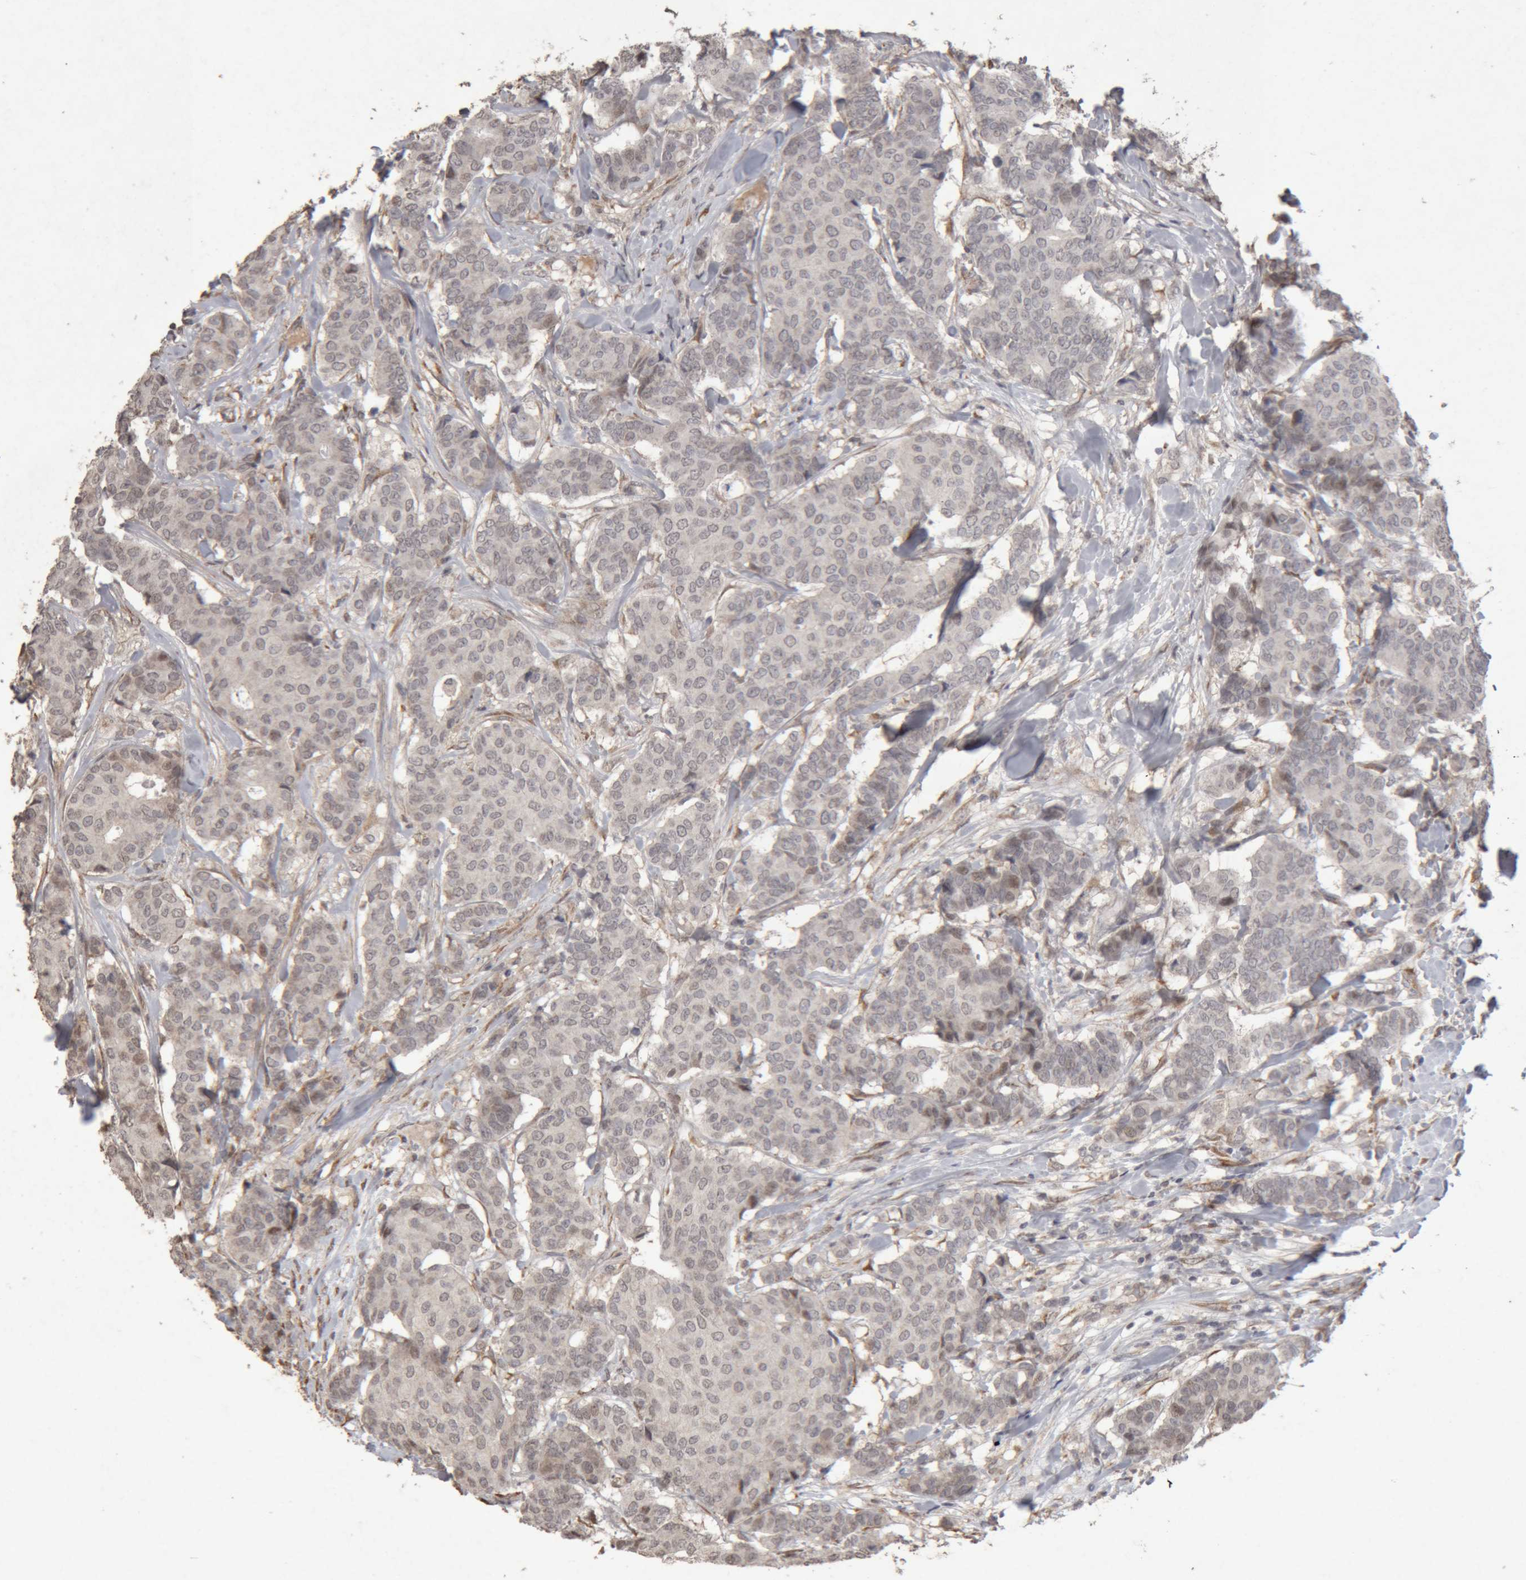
{"staining": {"intensity": "weak", "quantity": "<25%", "location": "nuclear"}, "tissue": "breast cancer", "cell_type": "Tumor cells", "image_type": "cancer", "snomed": [{"axis": "morphology", "description": "Duct carcinoma"}, {"axis": "topography", "description": "Breast"}], "caption": "Tumor cells show no significant staining in breast cancer (infiltrating ductal carcinoma).", "gene": "MEP1A", "patient": {"sex": "female", "age": 75}}